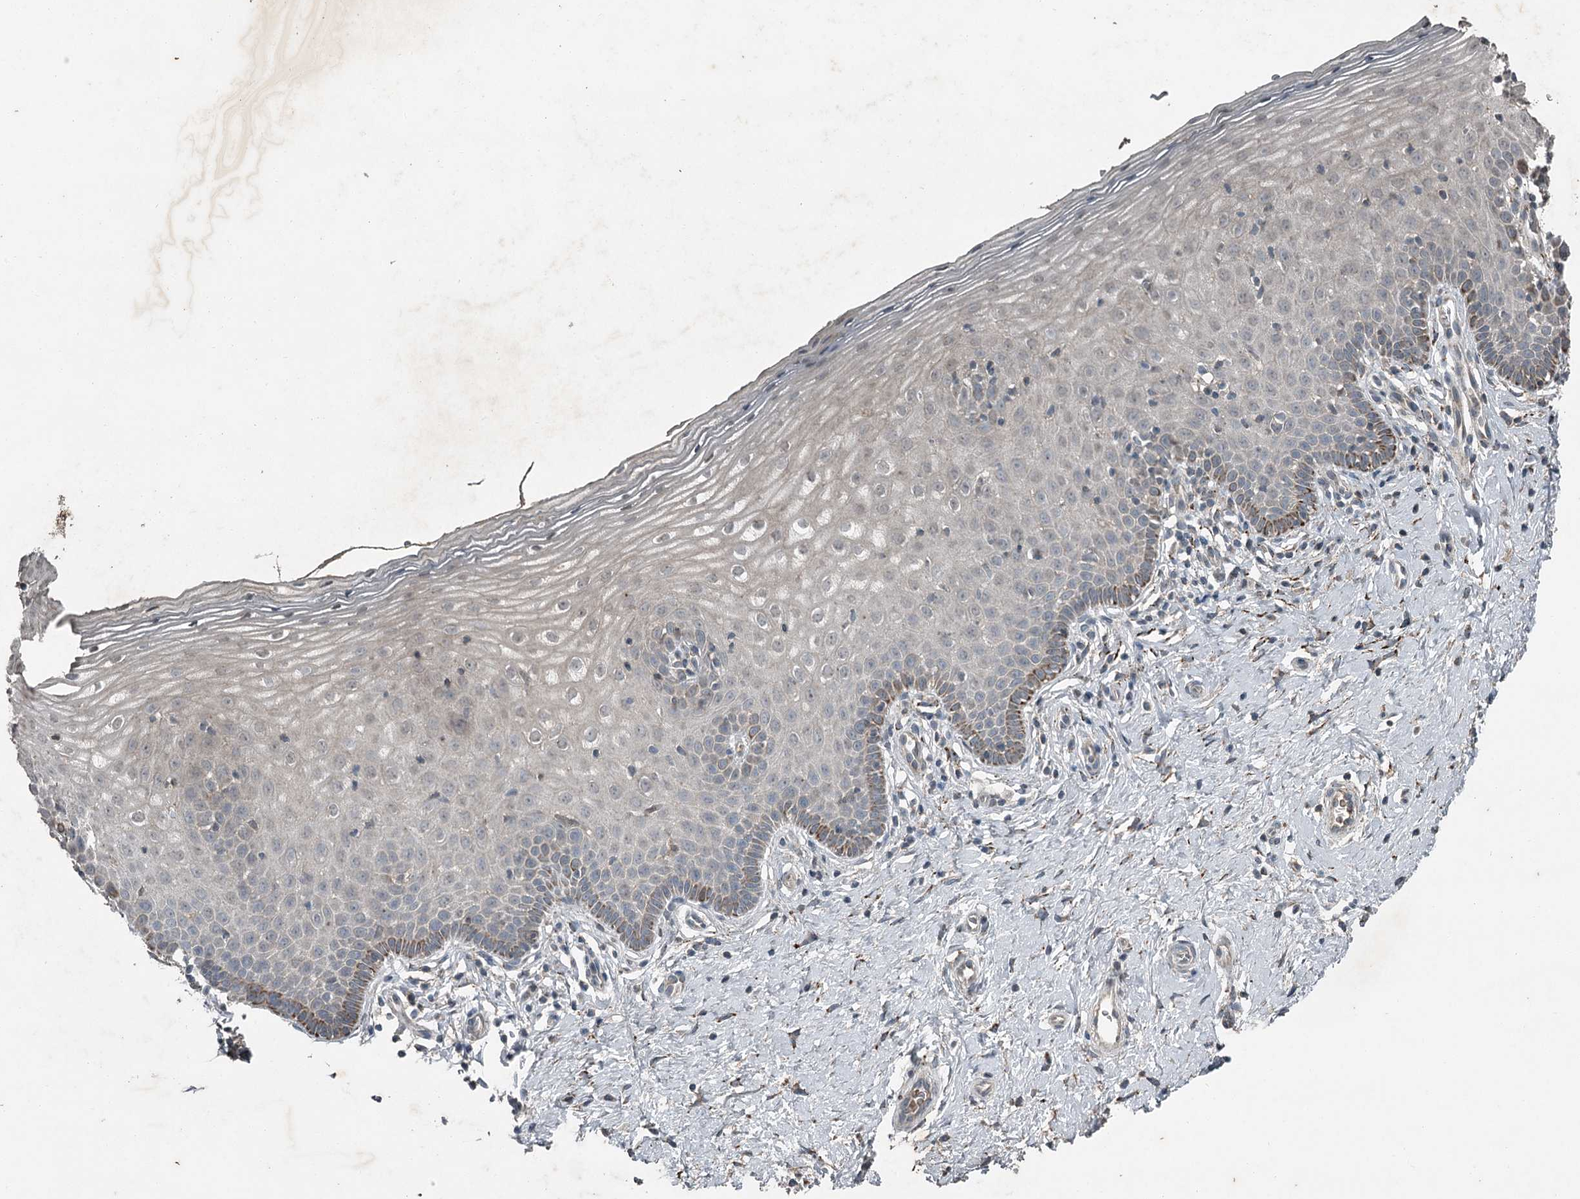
{"staining": {"intensity": "moderate", "quantity": "25%-75%", "location": "cytoplasmic/membranous"}, "tissue": "cervix", "cell_type": "Glandular cells", "image_type": "normal", "snomed": [{"axis": "morphology", "description": "Normal tissue, NOS"}, {"axis": "topography", "description": "Cervix"}], "caption": "High-power microscopy captured an immunohistochemistry (IHC) histopathology image of benign cervix, revealing moderate cytoplasmic/membranous expression in about 25%-75% of glandular cells.", "gene": "SLC39A8", "patient": {"sex": "female", "age": 36}}